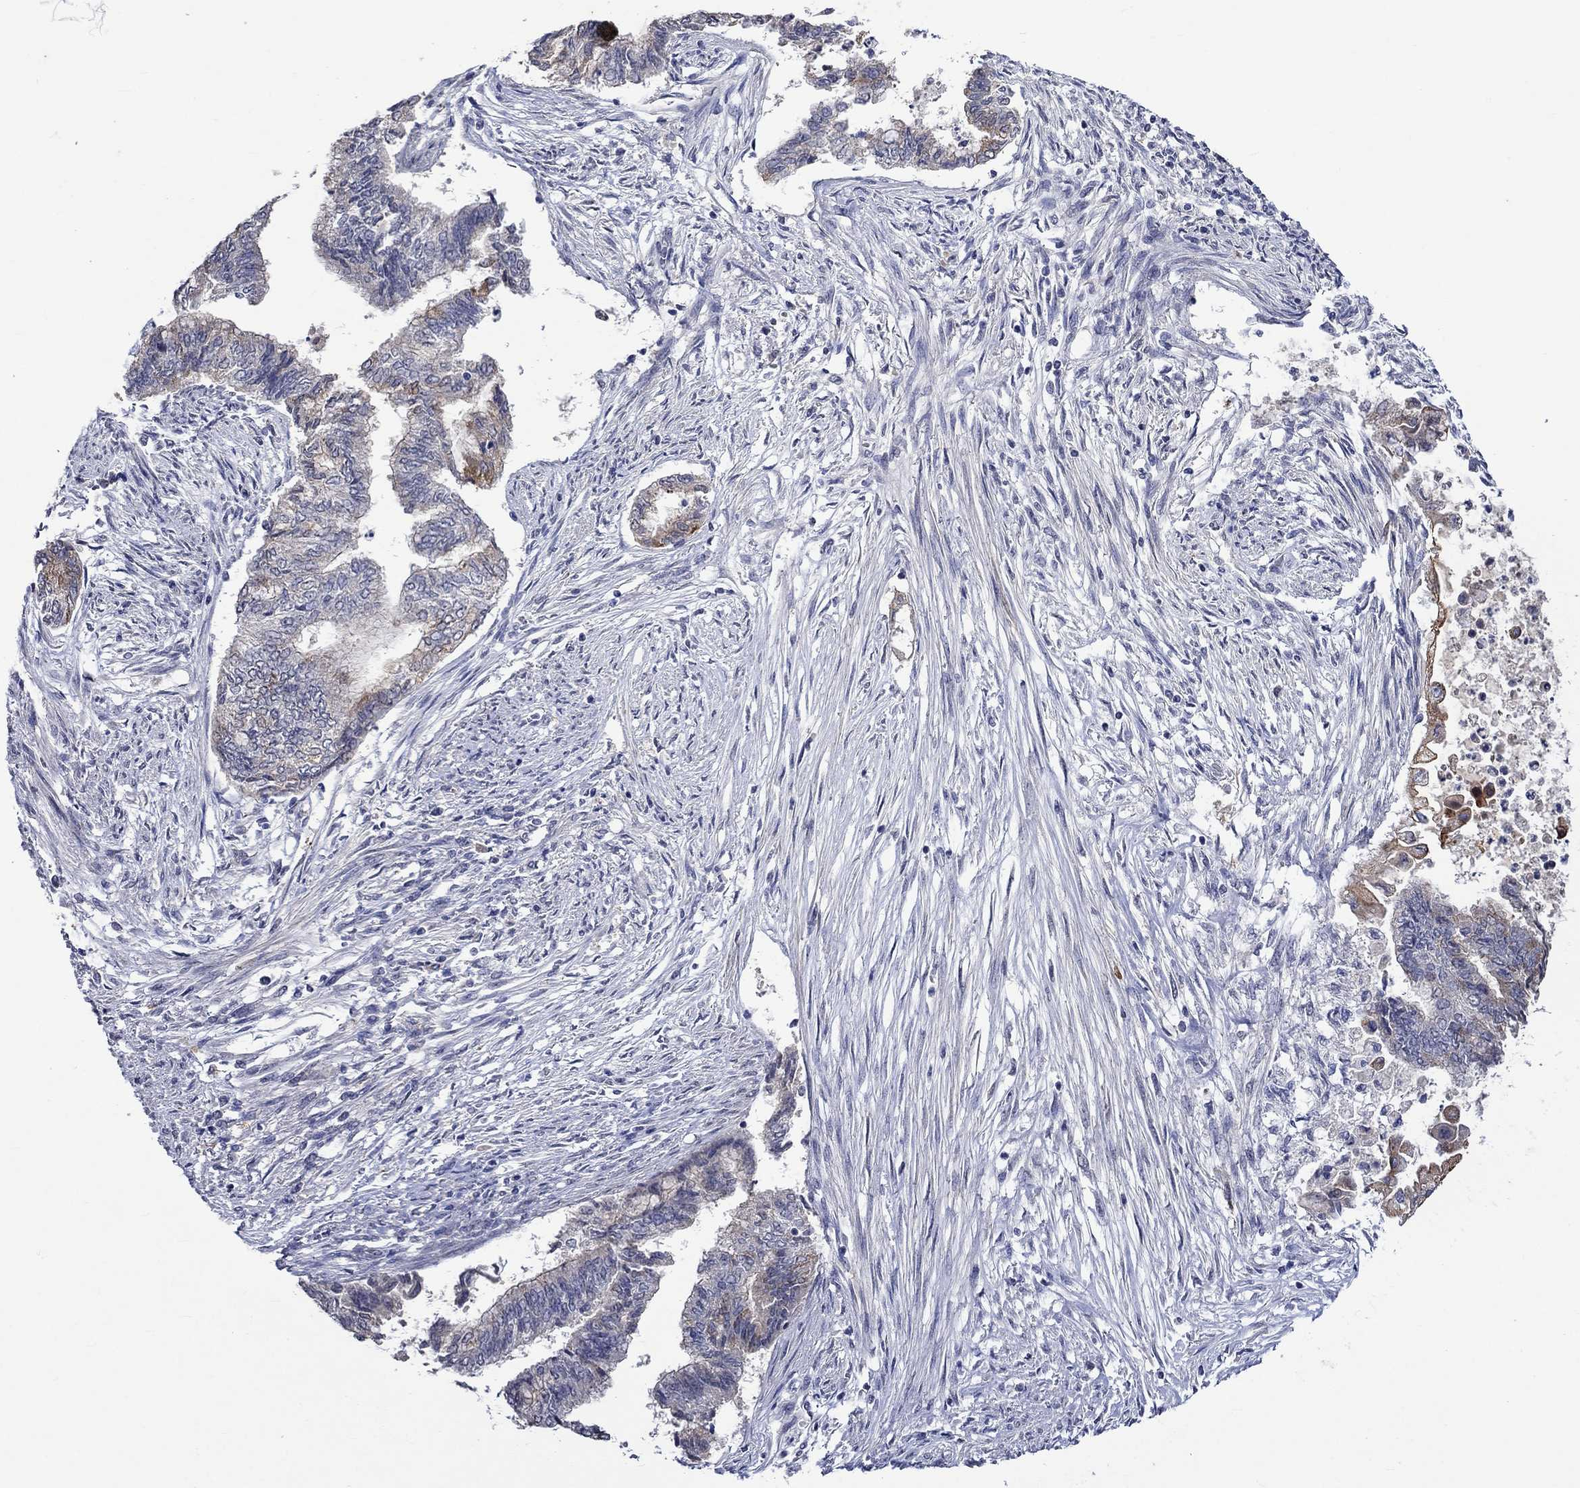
{"staining": {"intensity": "moderate", "quantity": "<25%", "location": "cytoplasmic/membranous"}, "tissue": "endometrial cancer", "cell_type": "Tumor cells", "image_type": "cancer", "snomed": [{"axis": "morphology", "description": "Adenocarcinoma, NOS"}, {"axis": "topography", "description": "Endometrium"}], "caption": "Tumor cells reveal low levels of moderate cytoplasmic/membranous staining in about <25% of cells in human endometrial cancer (adenocarcinoma). The staining was performed using DAB, with brown indicating positive protein expression. Nuclei are stained blue with hematoxylin.", "gene": "DDX3Y", "patient": {"sex": "female", "age": 65}}